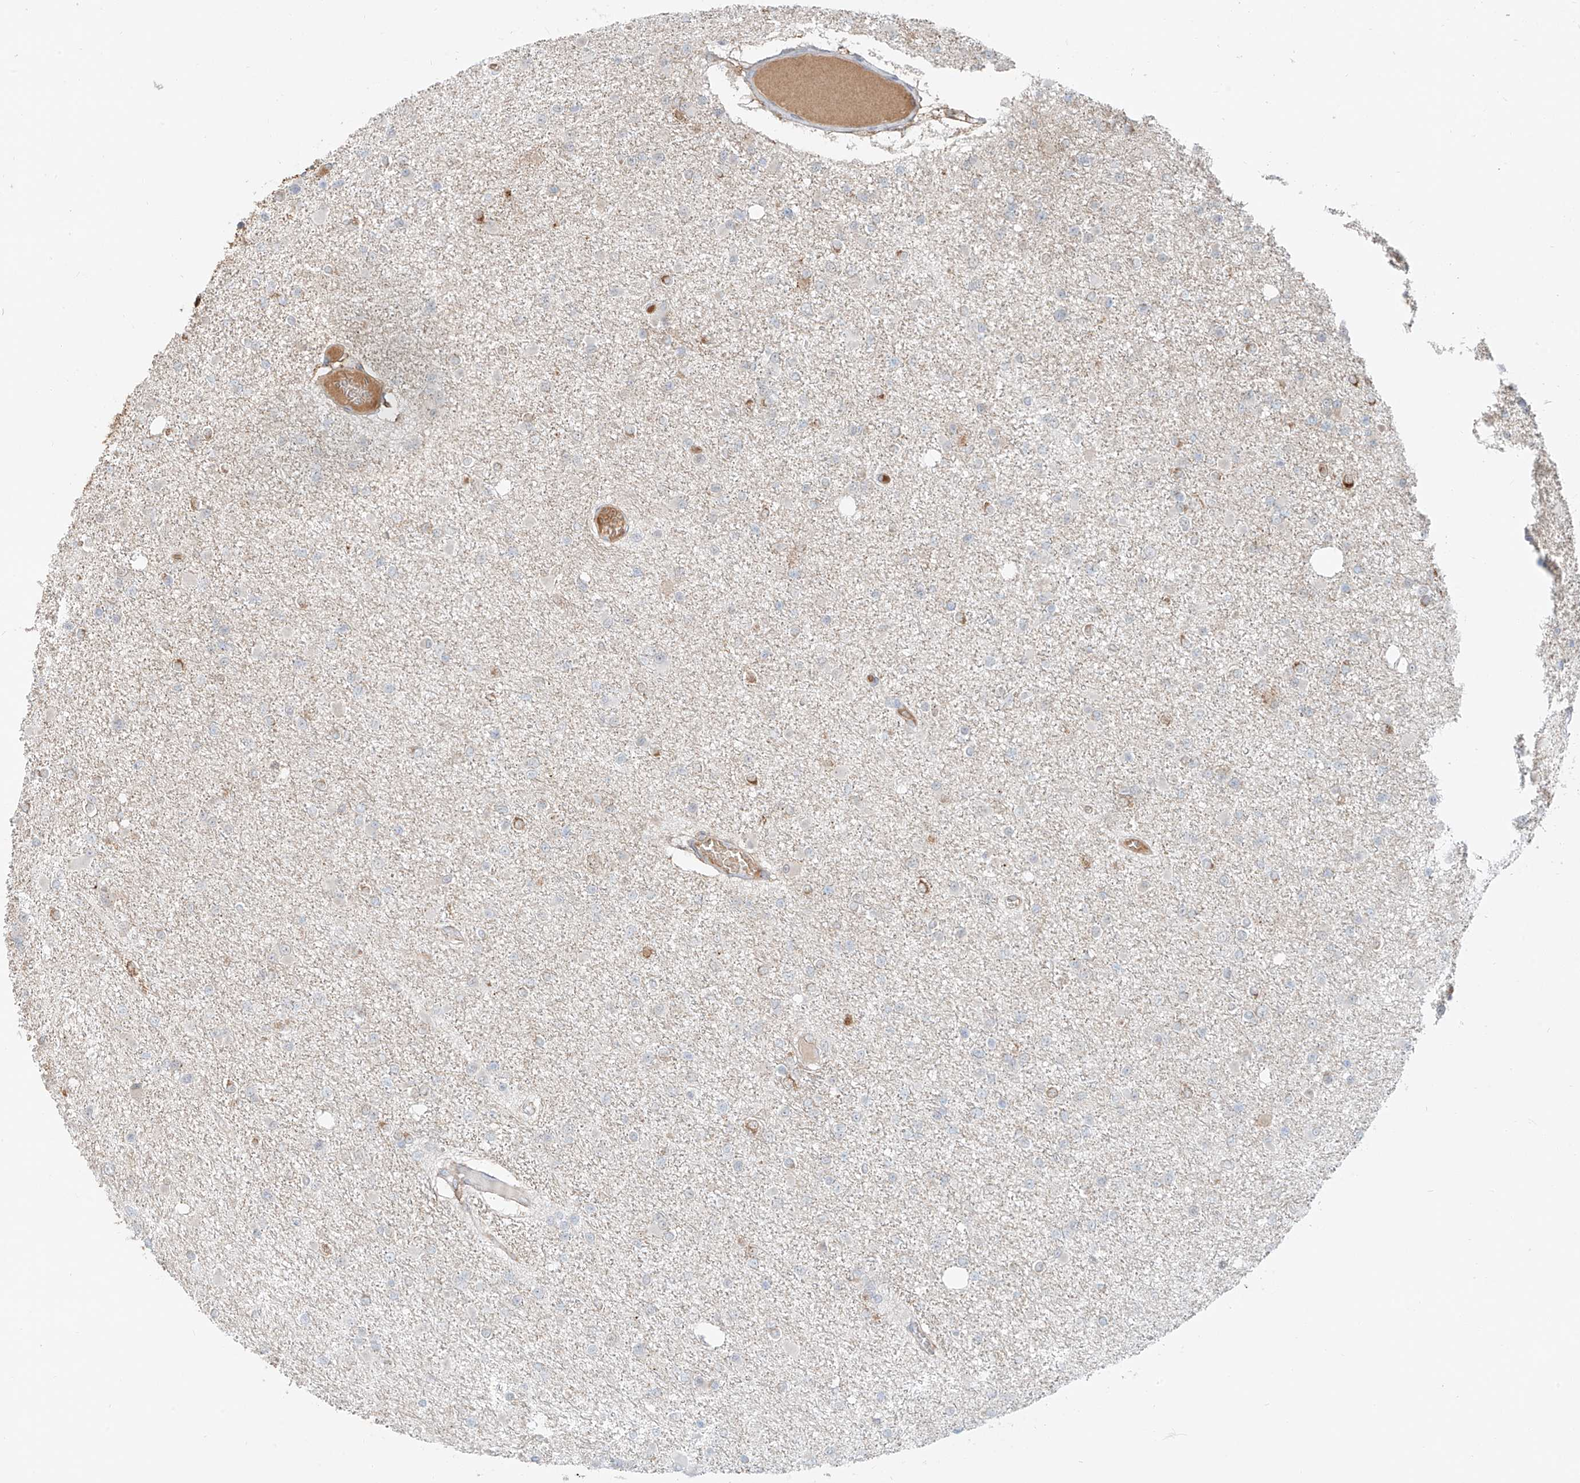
{"staining": {"intensity": "negative", "quantity": "none", "location": "none"}, "tissue": "glioma", "cell_type": "Tumor cells", "image_type": "cancer", "snomed": [{"axis": "morphology", "description": "Glioma, malignant, Low grade"}, {"axis": "topography", "description": "Brain"}], "caption": "DAB (3,3'-diaminobenzidine) immunohistochemical staining of malignant glioma (low-grade) shows no significant expression in tumor cells. (DAB immunohistochemistry (IHC) visualized using brightfield microscopy, high magnification).", "gene": "CEP162", "patient": {"sex": "female", "age": 22}}